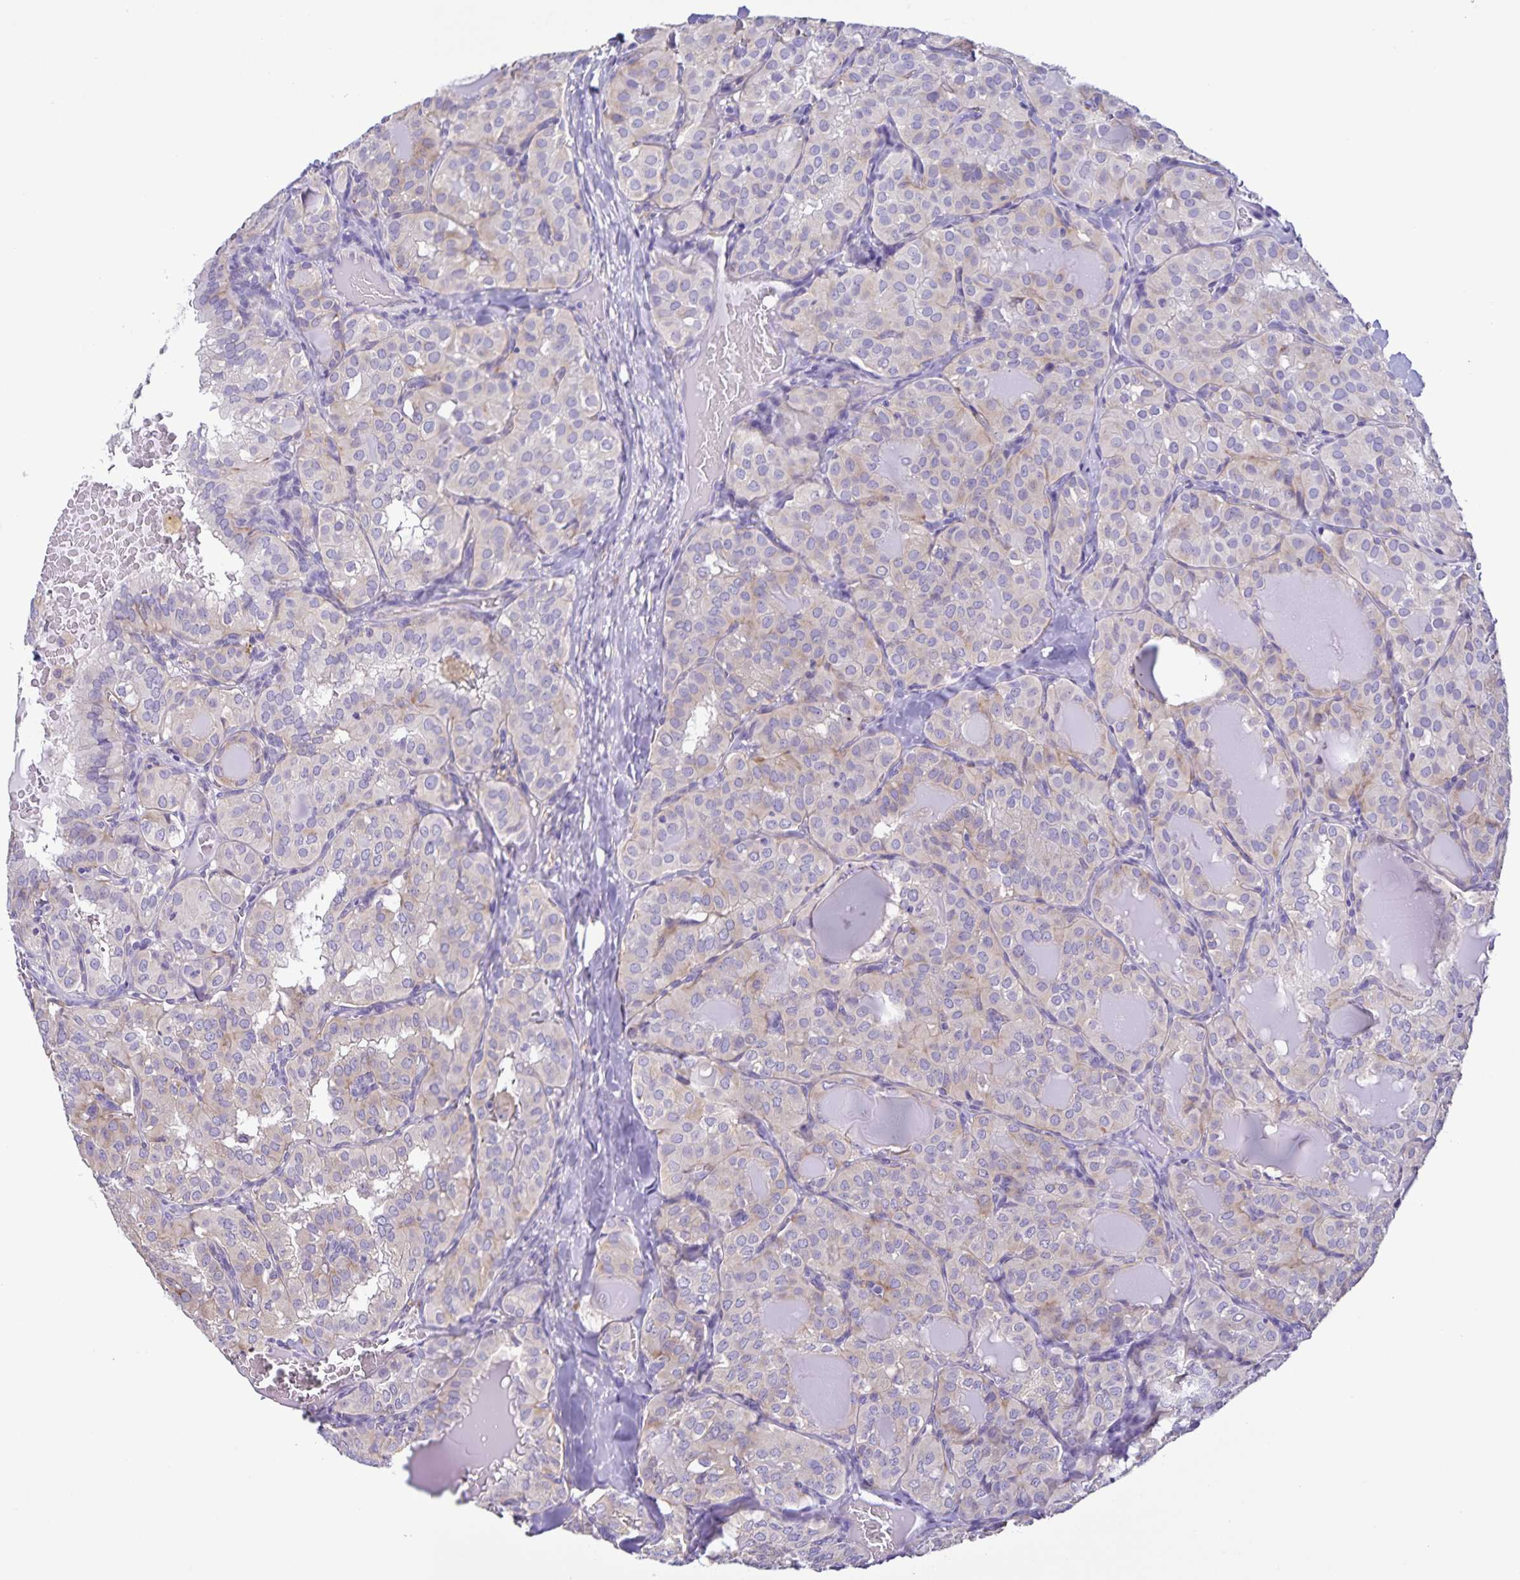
{"staining": {"intensity": "weak", "quantity": "<25%", "location": "cytoplasmic/membranous"}, "tissue": "thyroid cancer", "cell_type": "Tumor cells", "image_type": "cancer", "snomed": [{"axis": "morphology", "description": "Papillary adenocarcinoma, NOS"}, {"axis": "topography", "description": "Thyroid gland"}], "caption": "This is a photomicrograph of IHC staining of thyroid cancer, which shows no positivity in tumor cells. (Immunohistochemistry (ihc), brightfield microscopy, high magnification).", "gene": "BOLL", "patient": {"sex": "male", "age": 20}}